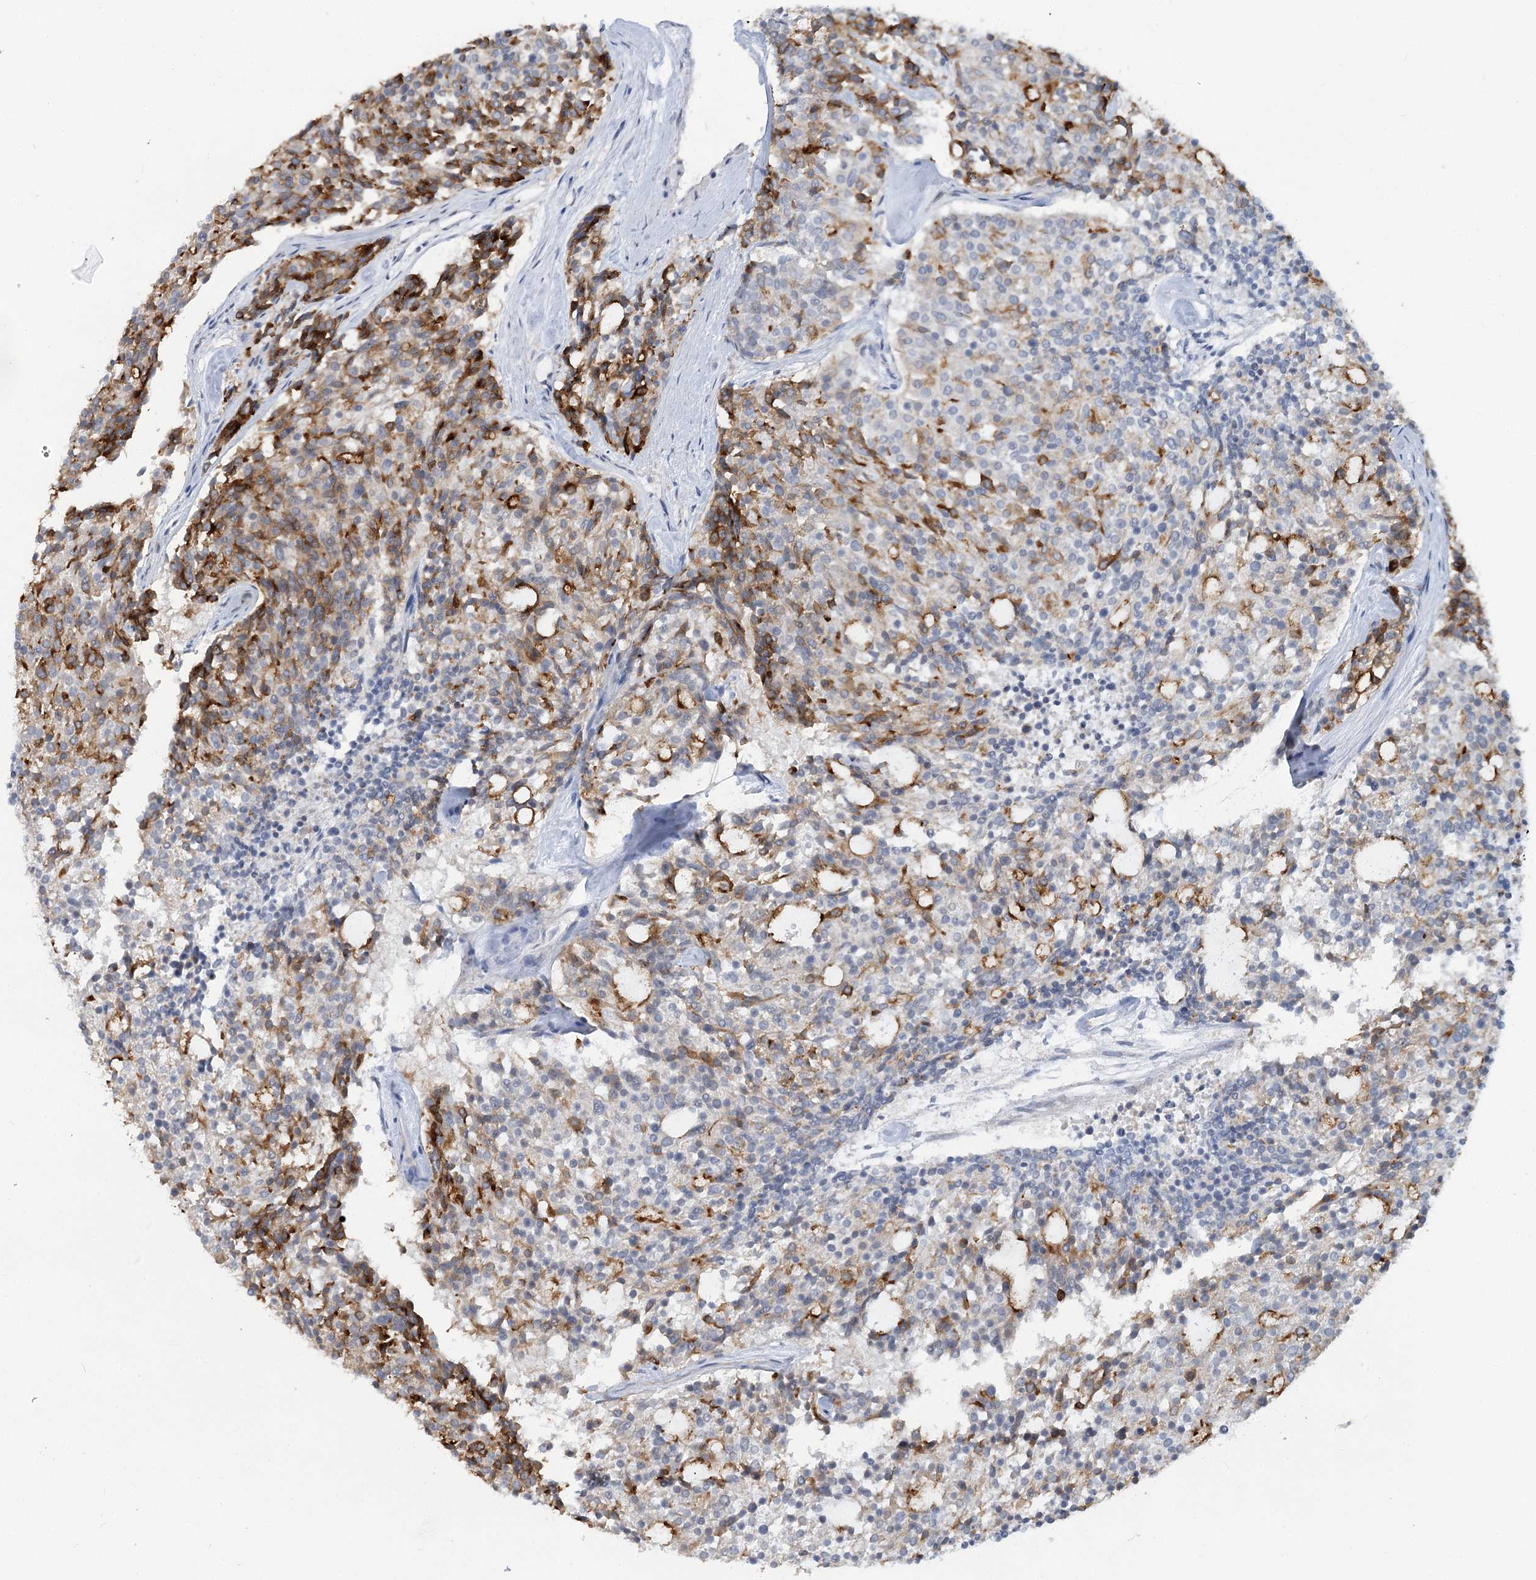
{"staining": {"intensity": "strong", "quantity": "<25%", "location": "cytoplasmic/membranous"}, "tissue": "carcinoid", "cell_type": "Tumor cells", "image_type": "cancer", "snomed": [{"axis": "morphology", "description": "Carcinoid, malignant, NOS"}, {"axis": "topography", "description": "Pancreas"}], "caption": "Human carcinoid stained with a protein marker demonstrates strong staining in tumor cells.", "gene": "SLC9A3", "patient": {"sex": "female", "age": 54}}